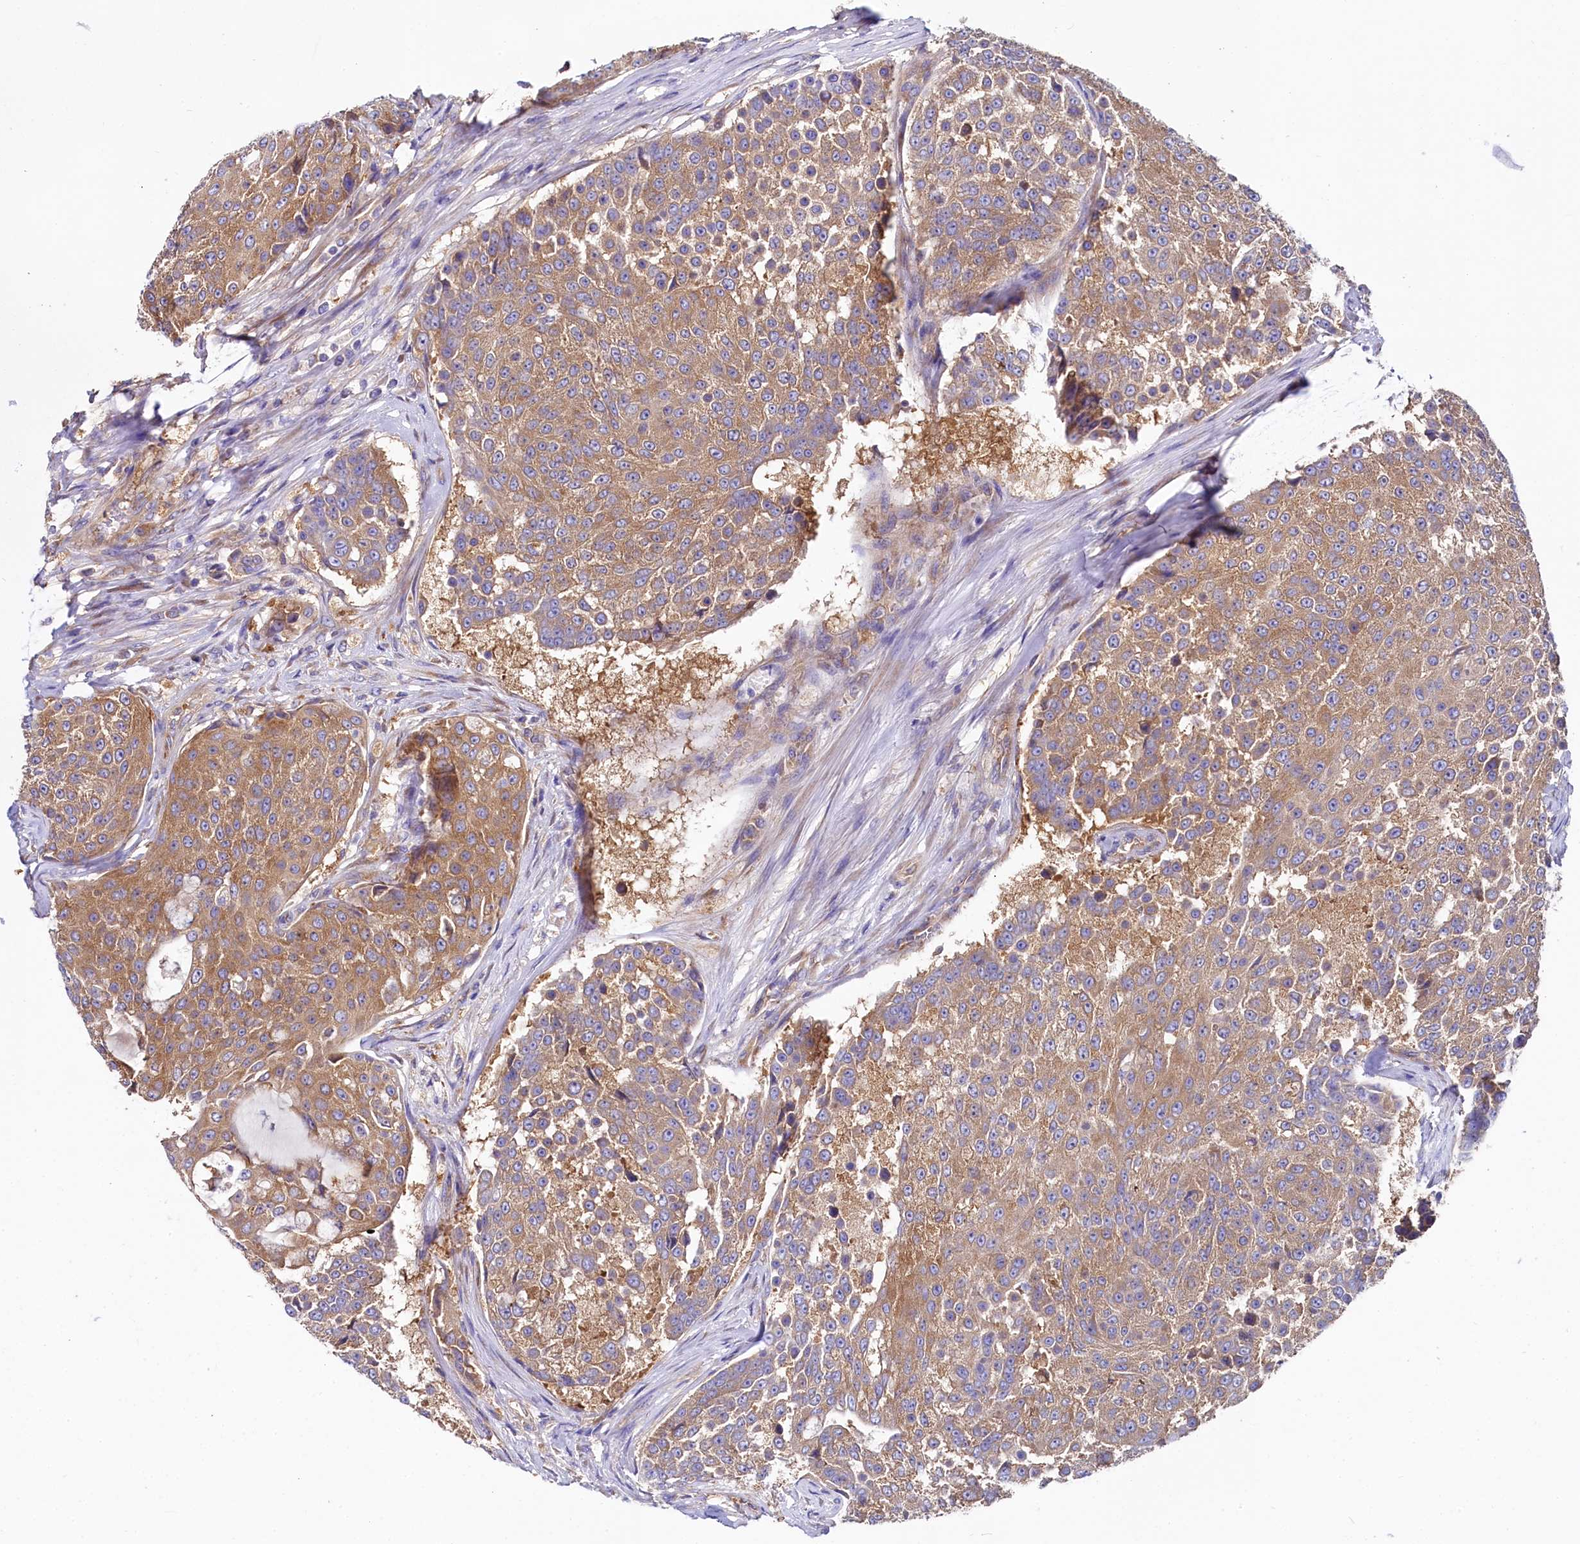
{"staining": {"intensity": "moderate", "quantity": ">75%", "location": "cytoplasmic/membranous"}, "tissue": "urothelial cancer", "cell_type": "Tumor cells", "image_type": "cancer", "snomed": [{"axis": "morphology", "description": "Urothelial carcinoma, High grade"}, {"axis": "topography", "description": "Urinary bladder"}], "caption": "Tumor cells show medium levels of moderate cytoplasmic/membranous staining in approximately >75% of cells in urothelial cancer. Using DAB (3,3'-diaminobenzidine) (brown) and hematoxylin (blue) stains, captured at high magnification using brightfield microscopy.", "gene": "QARS1", "patient": {"sex": "female", "age": 63}}